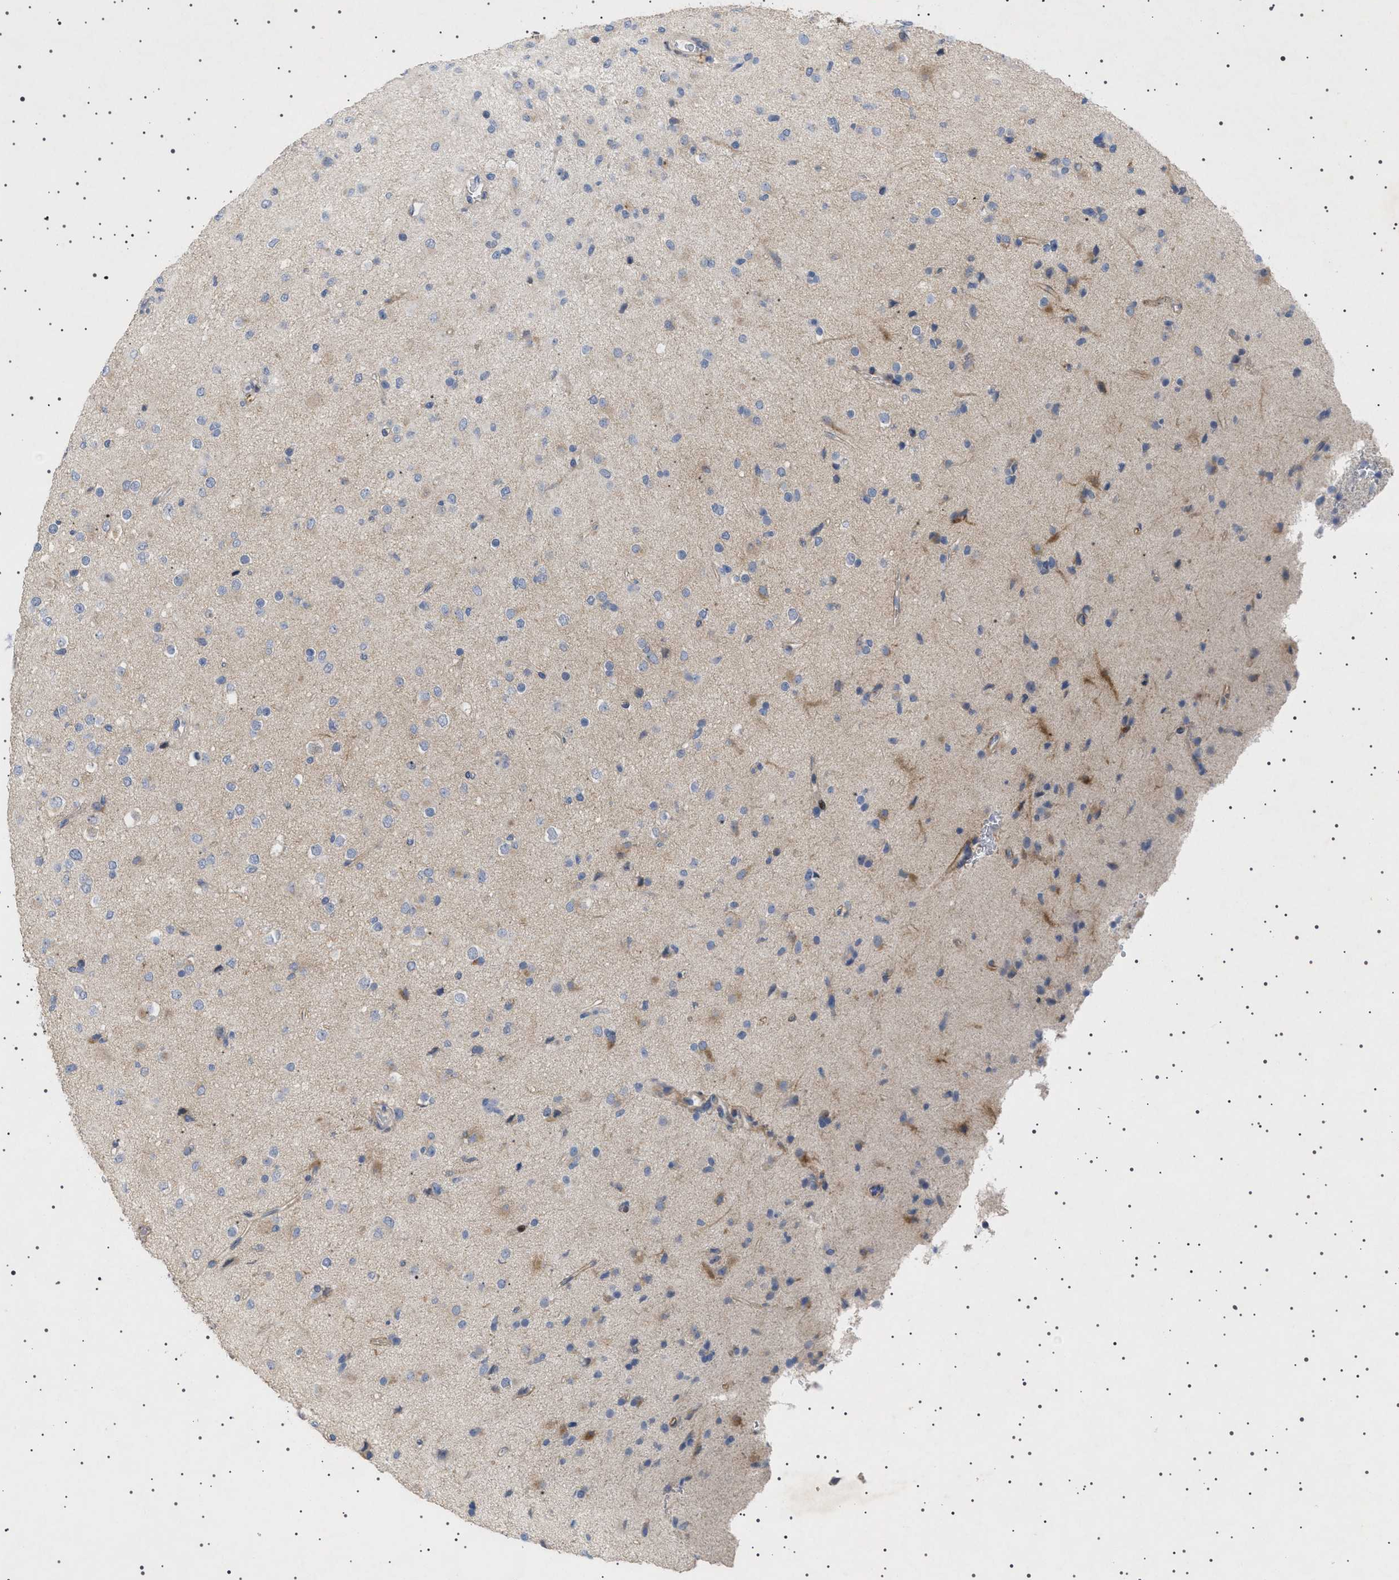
{"staining": {"intensity": "negative", "quantity": "none", "location": "none"}, "tissue": "glioma", "cell_type": "Tumor cells", "image_type": "cancer", "snomed": [{"axis": "morphology", "description": "Glioma, malignant, Low grade"}, {"axis": "topography", "description": "Brain"}], "caption": "IHC photomicrograph of neoplastic tissue: glioma stained with DAB displays no significant protein expression in tumor cells.", "gene": "HTR1A", "patient": {"sex": "male", "age": 65}}